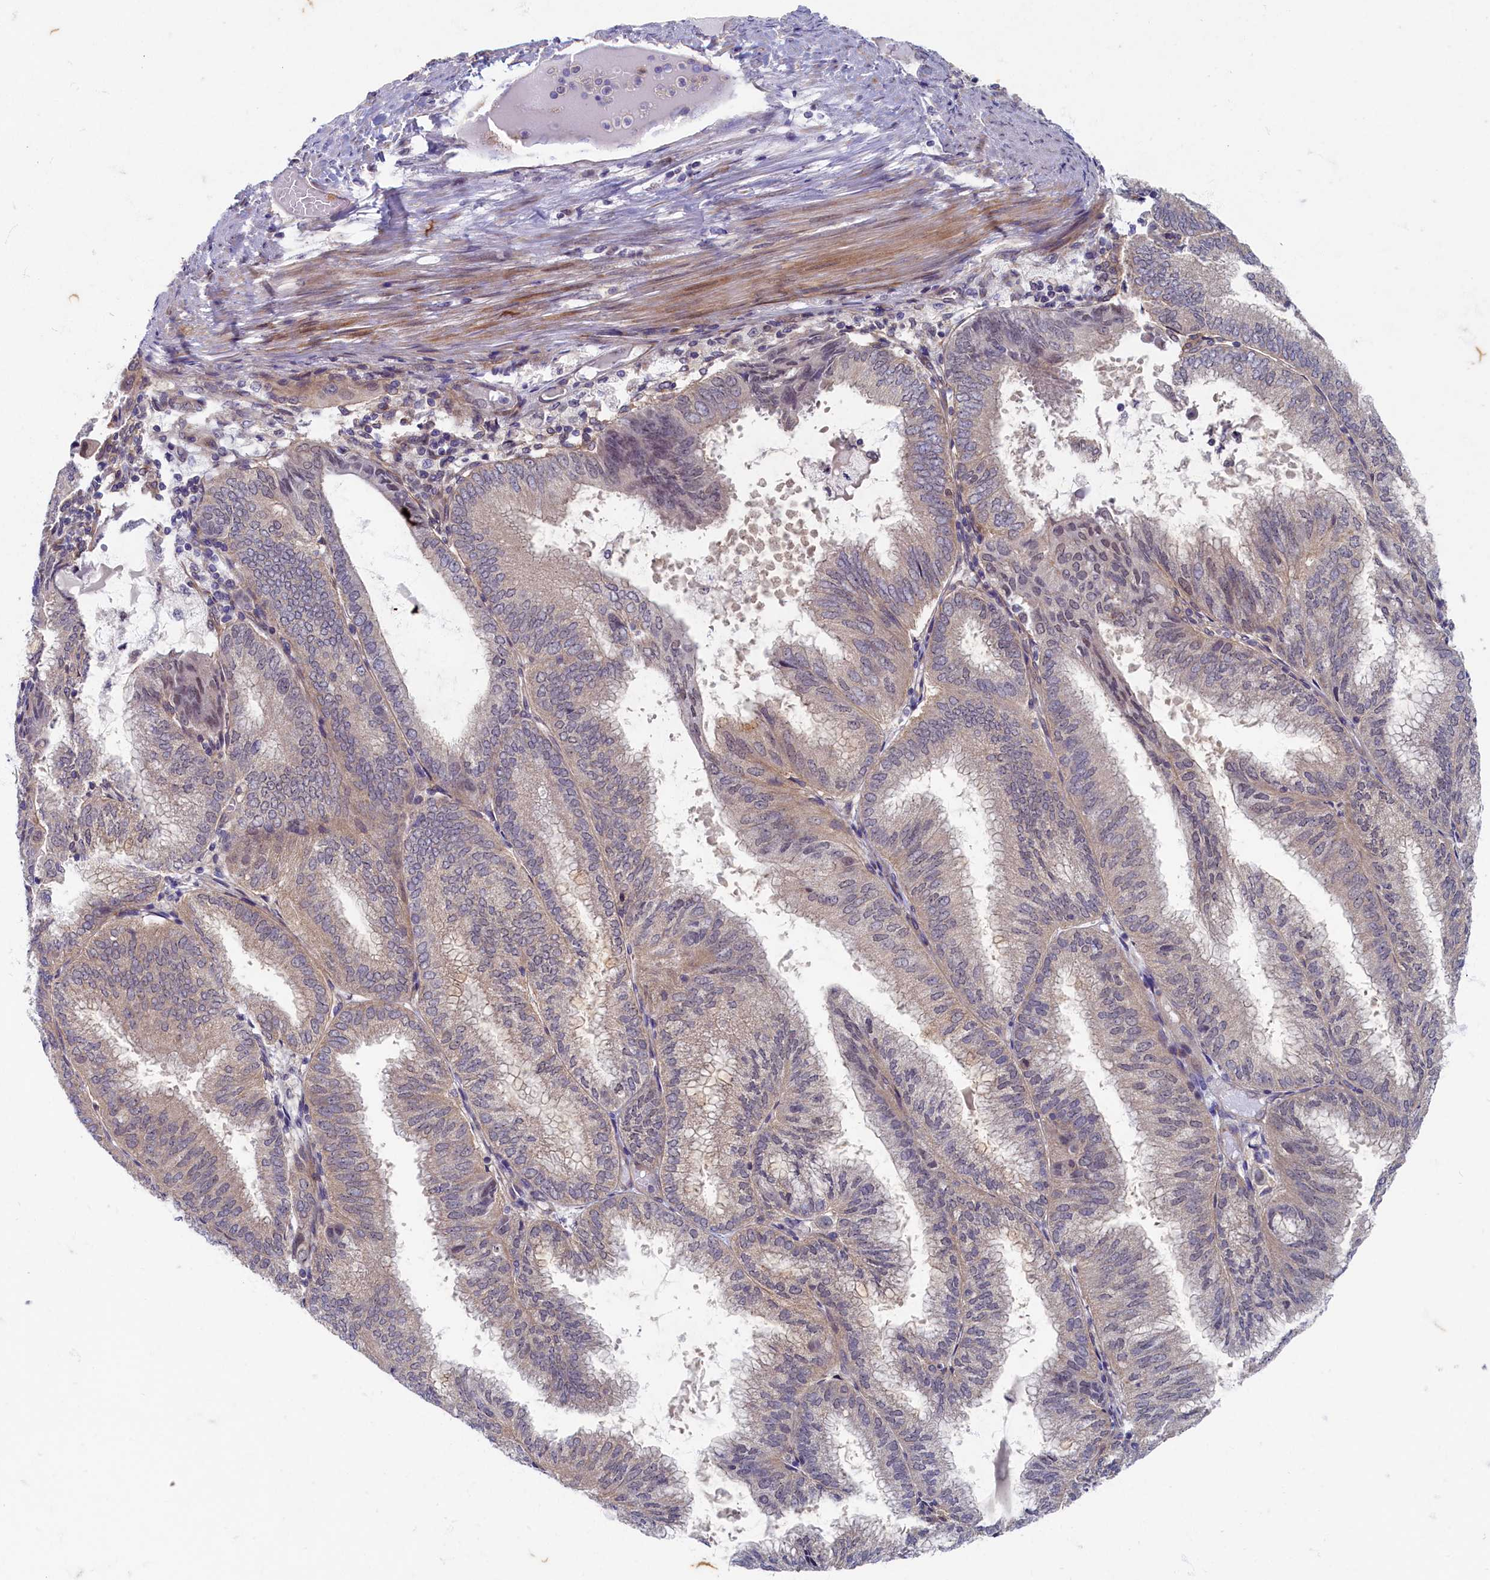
{"staining": {"intensity": "weak", "quantity": "<25%", "location": "cytoplasmic/membranous"}, "tissue": "endometrial cancer", "cell_type": "Tumor cells", "image_type": "cancer", "snomed": [{"axis": "morphology", "description": "Adenocarcinoma, NOS"}, {"axis": "topography", "description": "Endometrium"}], "caption": "The immunohistochemistry histopathology image has no significant positivity in tumor cells of endometrial cancer (adenocarcinoma) tissue.", "gene": "WDR59", "patient": {"sex": "female", "age": 49}}